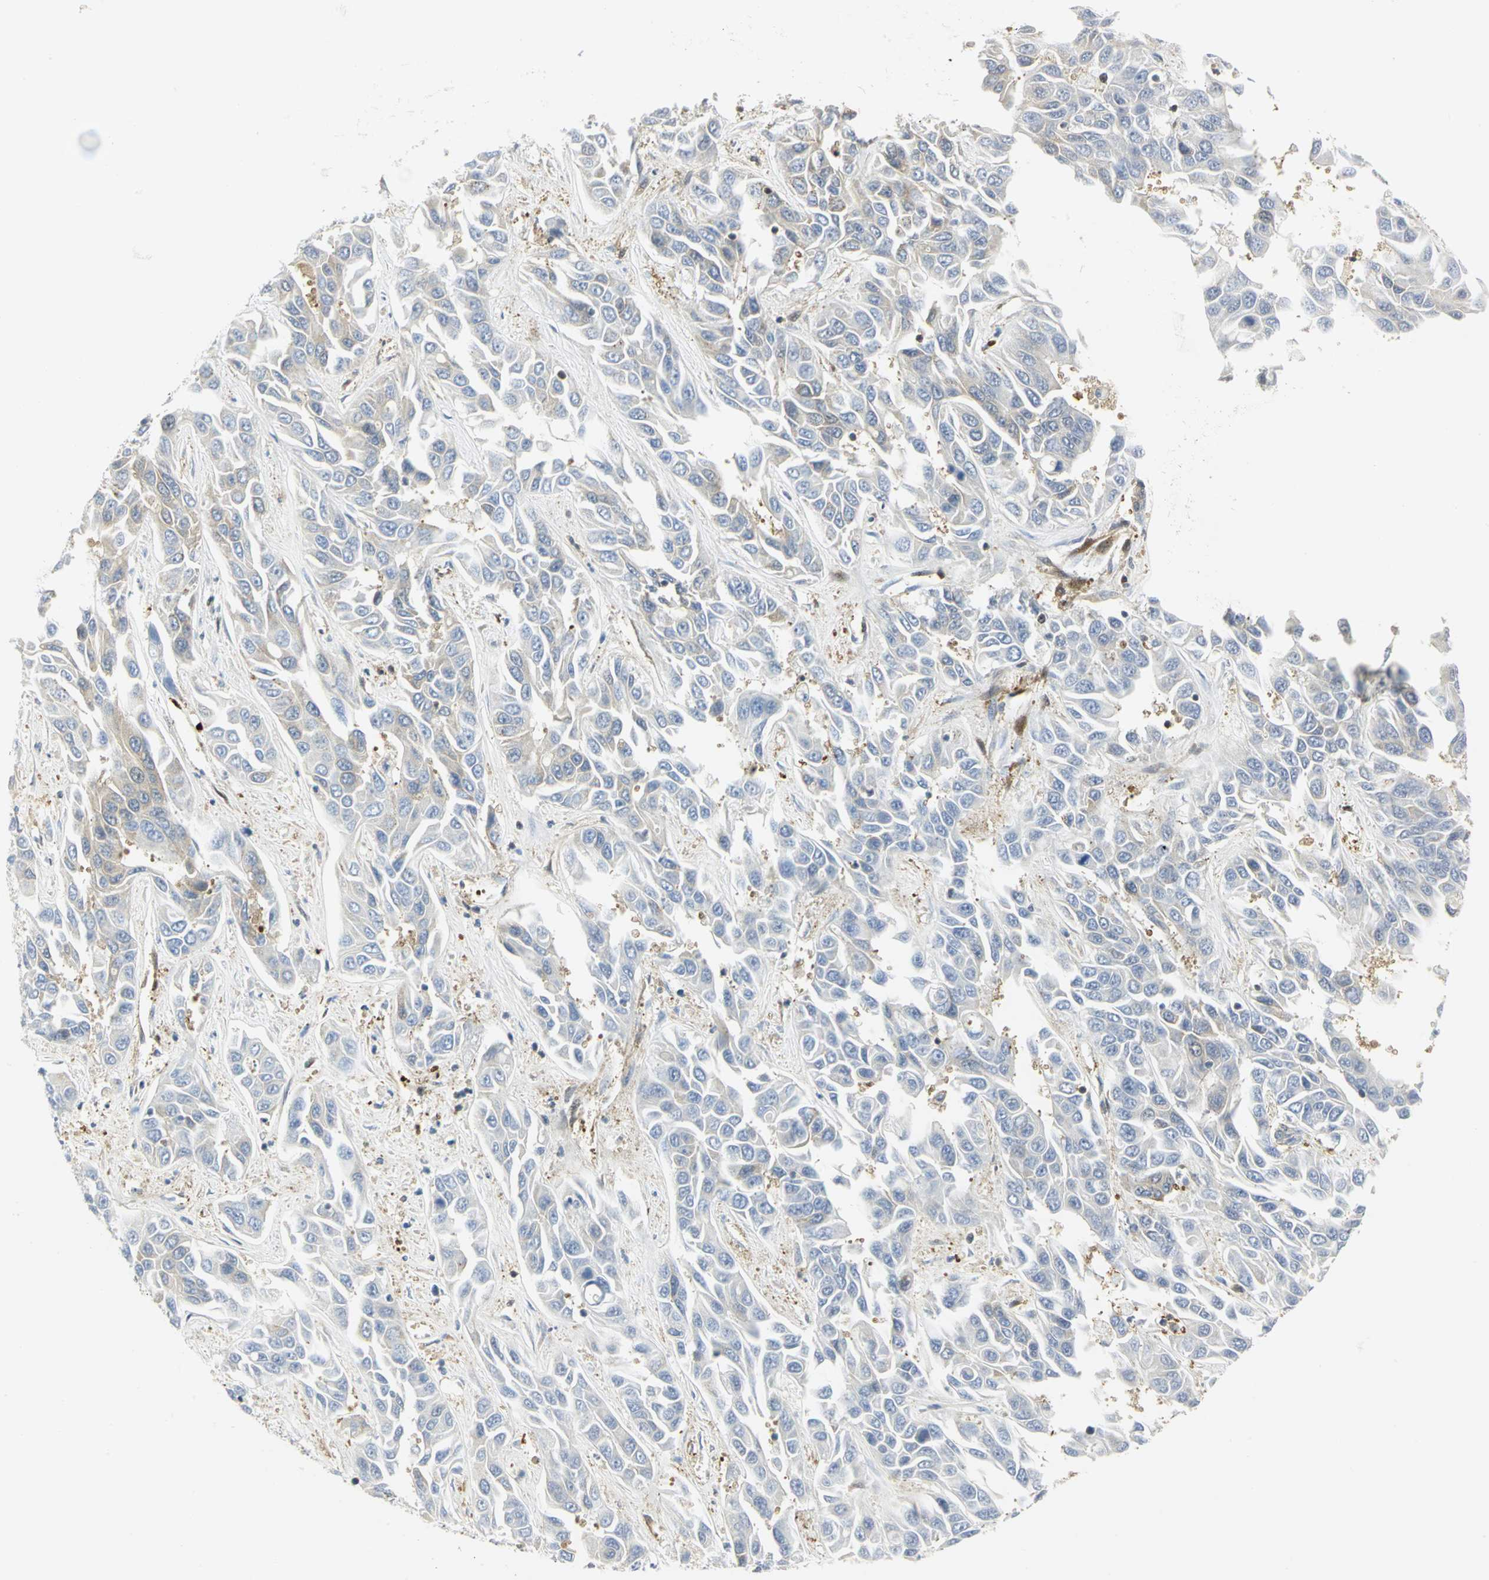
{"staining": {"intensity": "weak", "quantity": "25%-75%", "location": "cytoplasmic/membranous"}, "tissue": "liver cancer", "cell_type": "Tumor cells", "image_type": "cancer", "snomed": [{"axis": "morphology", "description": "Cholangiocarcinoma"}, {"axis": "topography", "description": "Liver"}], "caption": "Cholangiocarcinoma (liver) was stained to show a protein in brown. There is low levels of weak cytoplasmic/membranous staining in about 25%-75% of tumor cells. The staining was performed using DAB, with brown indicating positive protein expression. Nuclei are stained blue with hematoxylin.", "gene": "EEA1", "patient": {"sex": "female", "age": 52}}